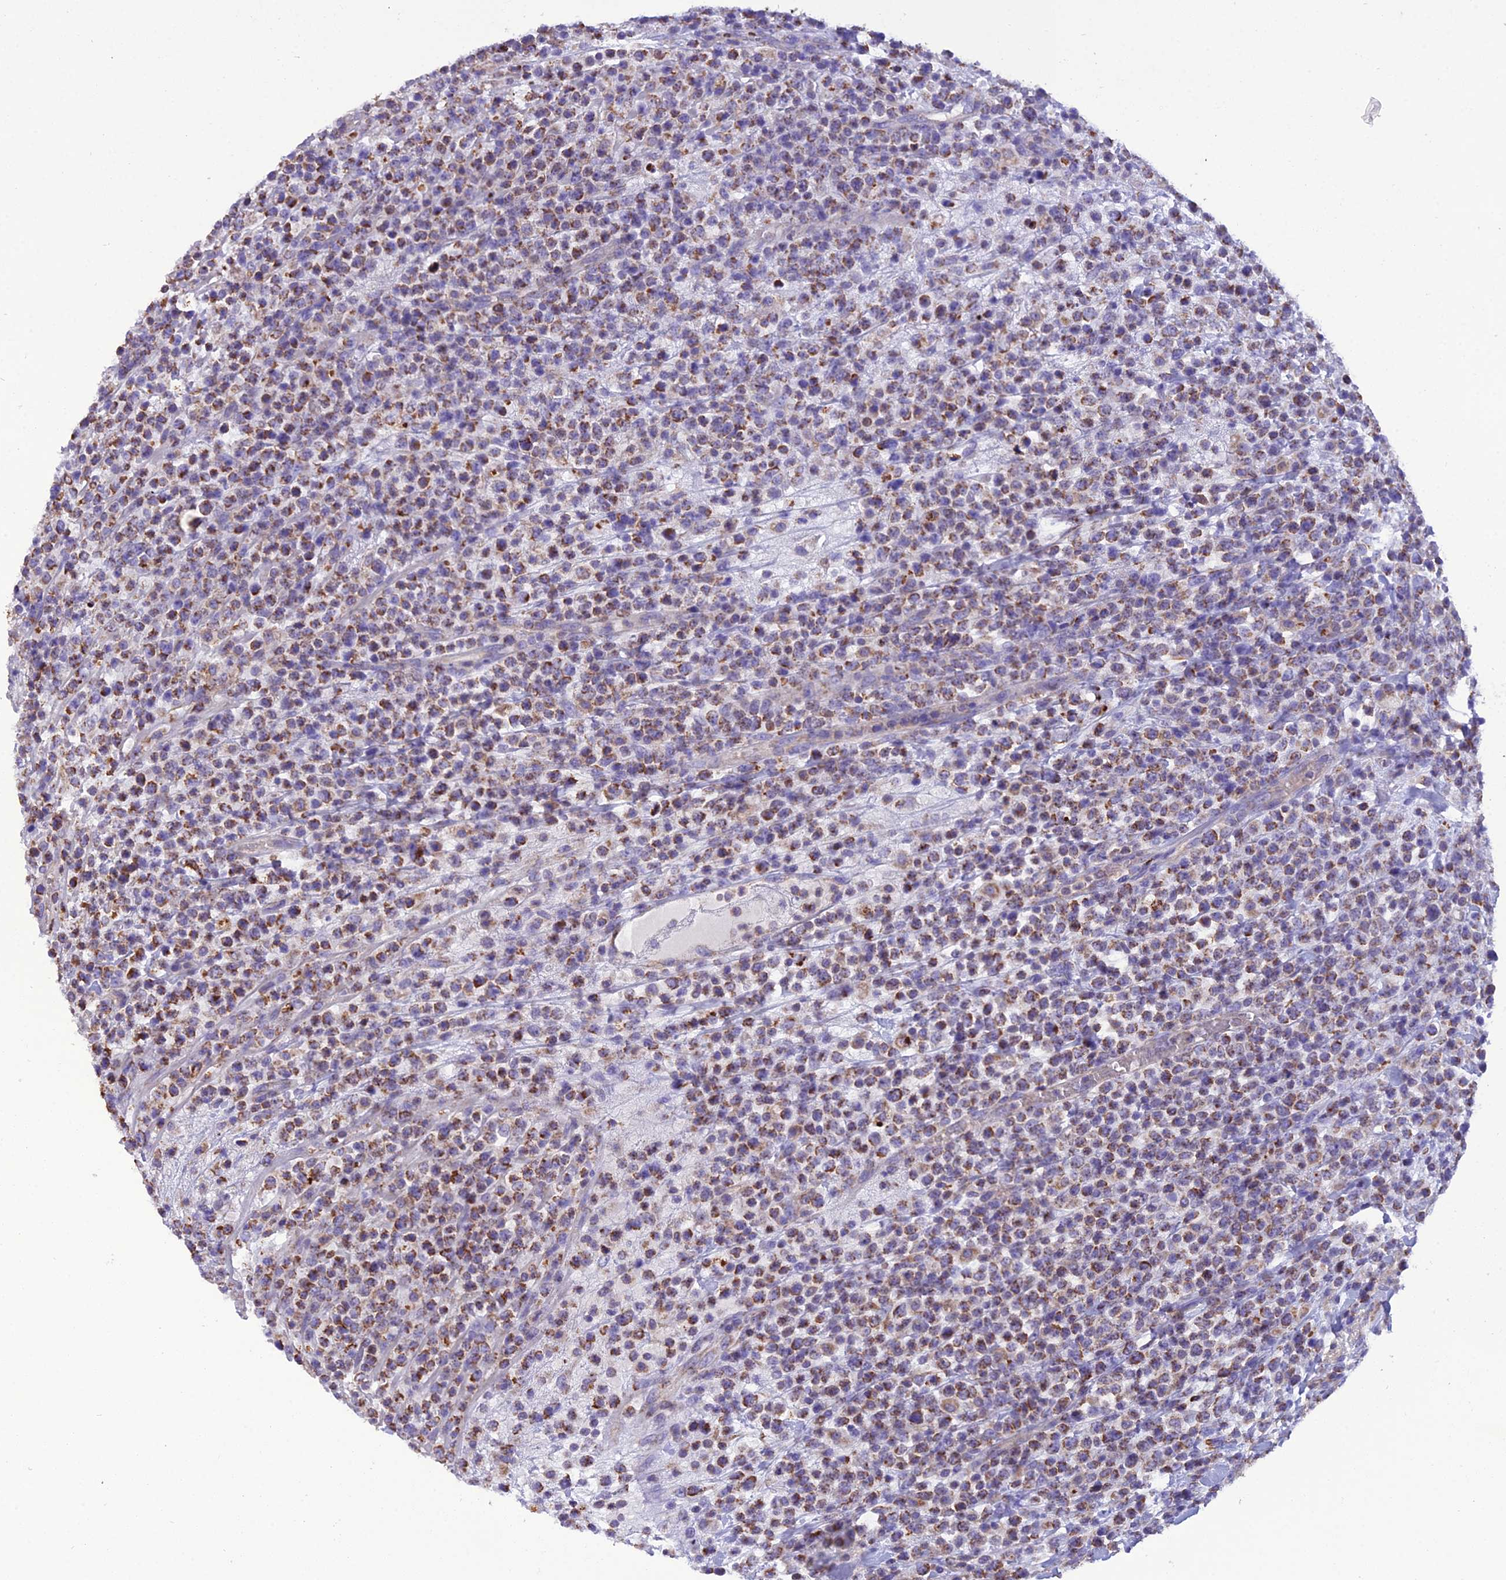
{"staining": {"intensity": "moderate", "quantity": ">75%", "location": "cytoplasmic/membranous"}, "tissue": "lymphoma", "cell_type": "Tumor cells", "image_type": "cancer", "snomed": [{"axis": "morphology", "description": "Malignant lymphoma, non-Hodgkin's type, High grade"}, {"axis": "topography", "description": "Colon"}], "caption": "Immunohistochemistry (DAB (3,3'-diaminobenzidine)) staining of human lymphoma reveals moderate cytoplasmic/membranous protein positivity in about >75% of tumor cells.", "gene": "GPD1", "patient": {"sex": "female", "age": 53}}